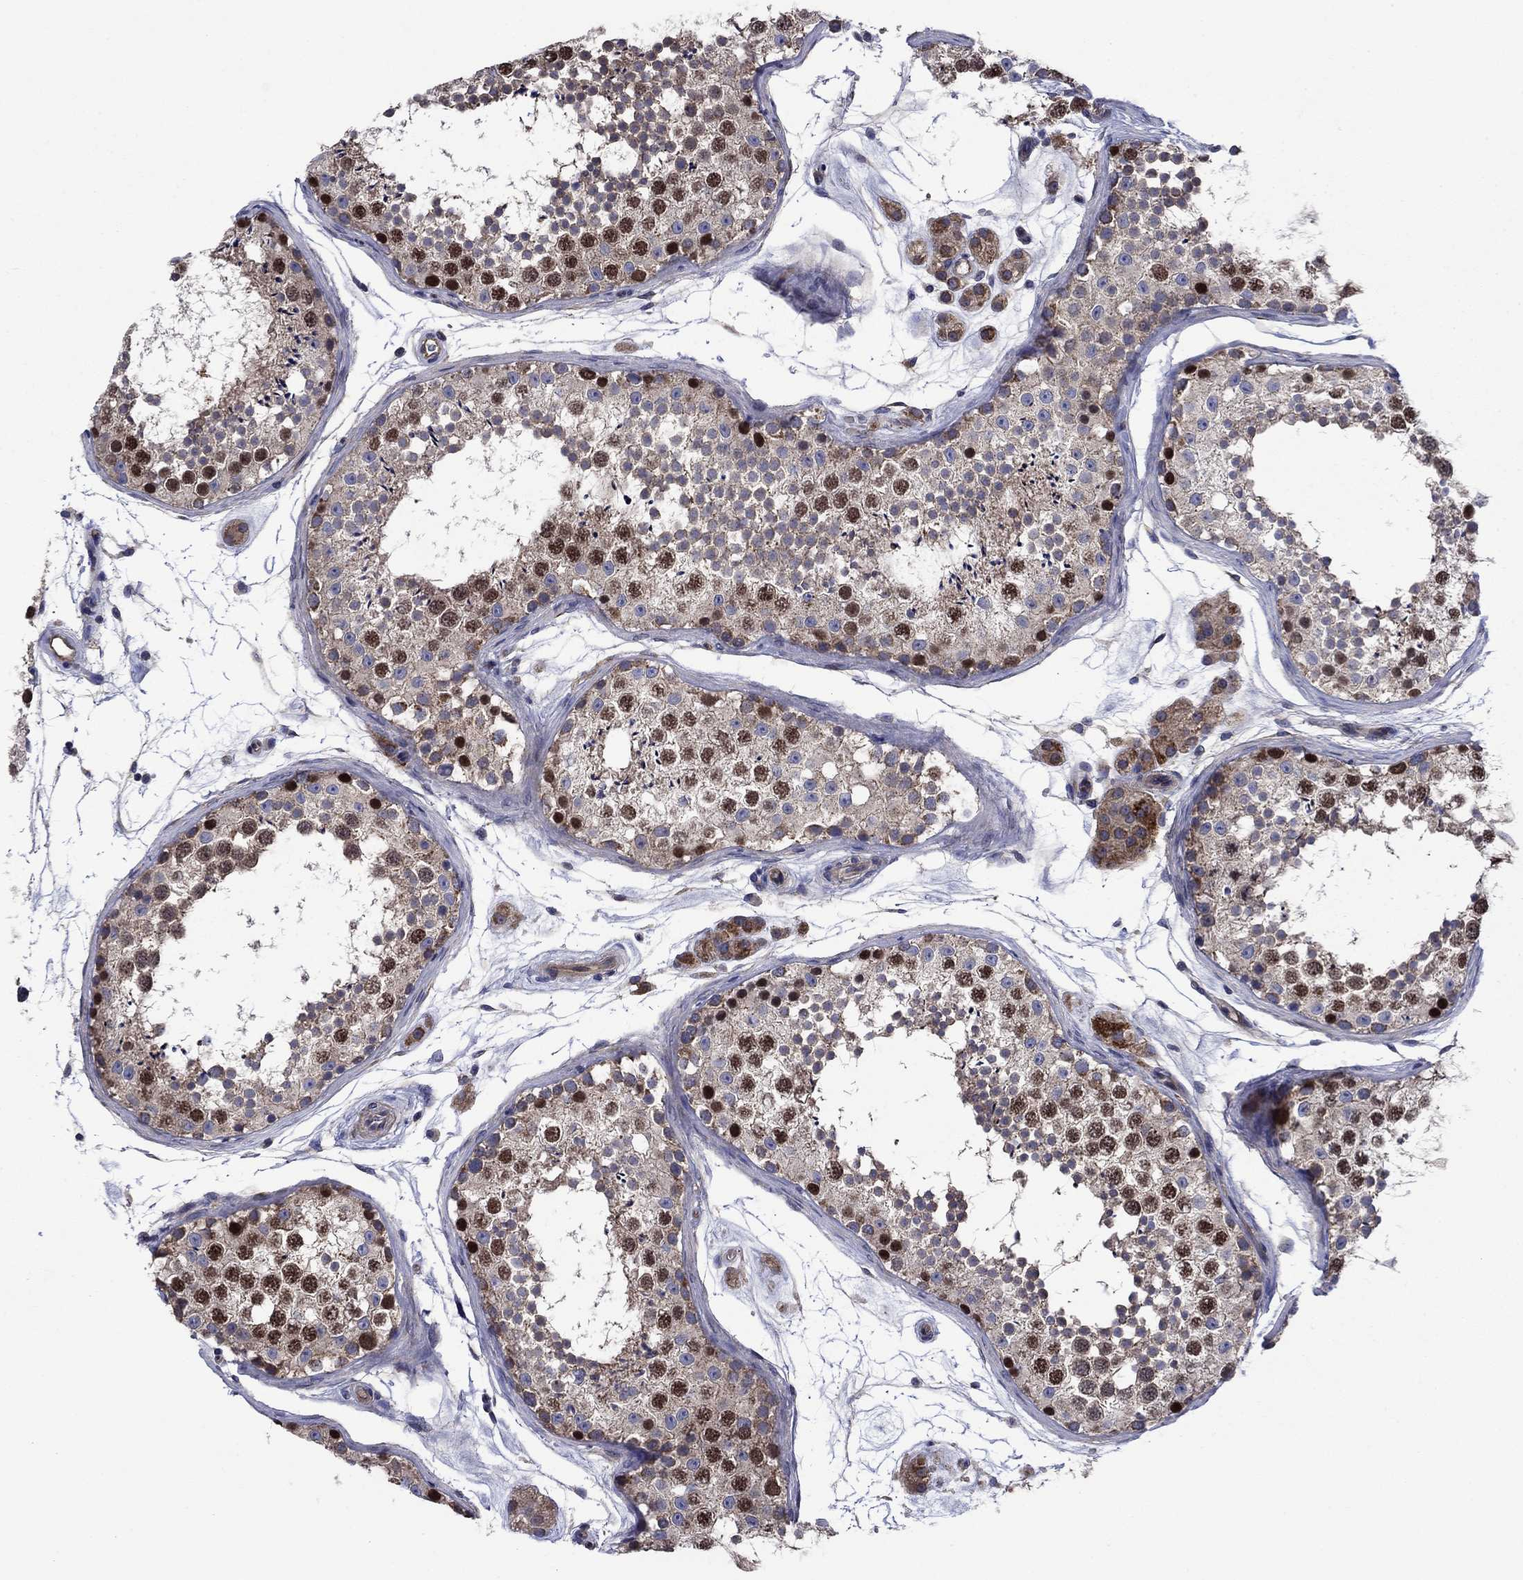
{"staining": {"intensity": "strong", "quantity": "<25%", "location": "nuclear"}, "tissue": "testis", "cell_type": "Cells in seminiferous ducts", "image_type": "normal", "snomed": [{"axis": "morphology", "description": "Normal tissue, NOS"}, {"axis": "topography", "description": "Testis"}], "caption": "Protein staining of normal testis exhibits strong nuclear positivity in approximately <25% of cells in seminiferous ducts. Using DAB (3,3'-diaminobenzidine) (brown) and hematoxylin (blue) stains, captured at high magnification using brightfield microscopy.", "gene": "KIF22", "patient": {"sex": "male", "age": 41}}